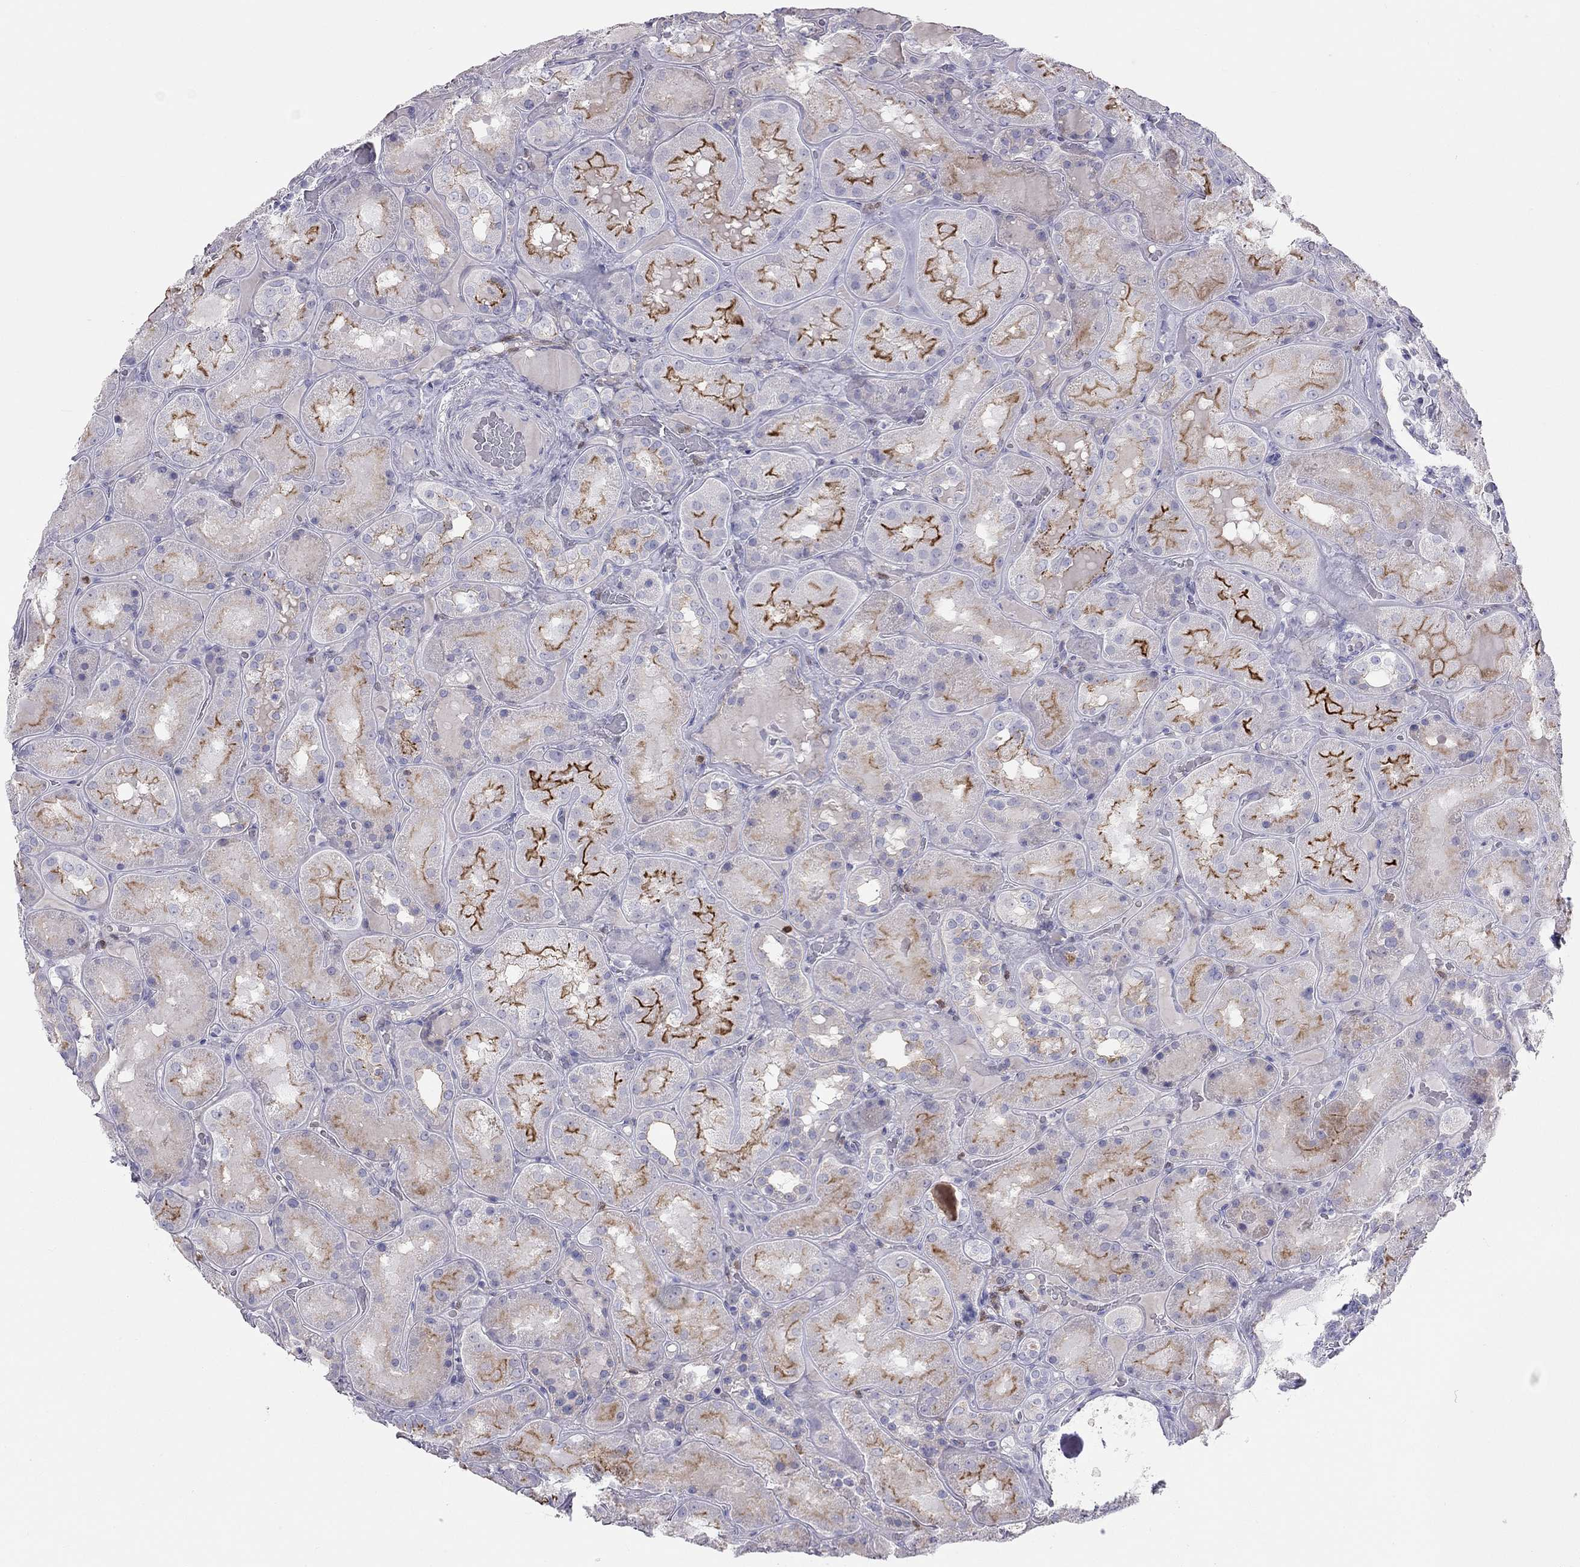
{"staining": {"intensity": "negative", "quantity": "none", "location": "none"}, "tissue": "kidney", "cell_type": "Cells in glomeruli", "image_type": "normal", "snomed": [{"axis": "morphology", "description": "Normal tissue, NOS"}, {"axis": "topography", "description": "Kidney"}], "caption": "Photomicrograph shows no protein staining in cells in glomeruli of unremarkable kidney.", "gene": "SH2D2A", "patient": {"sex": "male", "age": 73}}